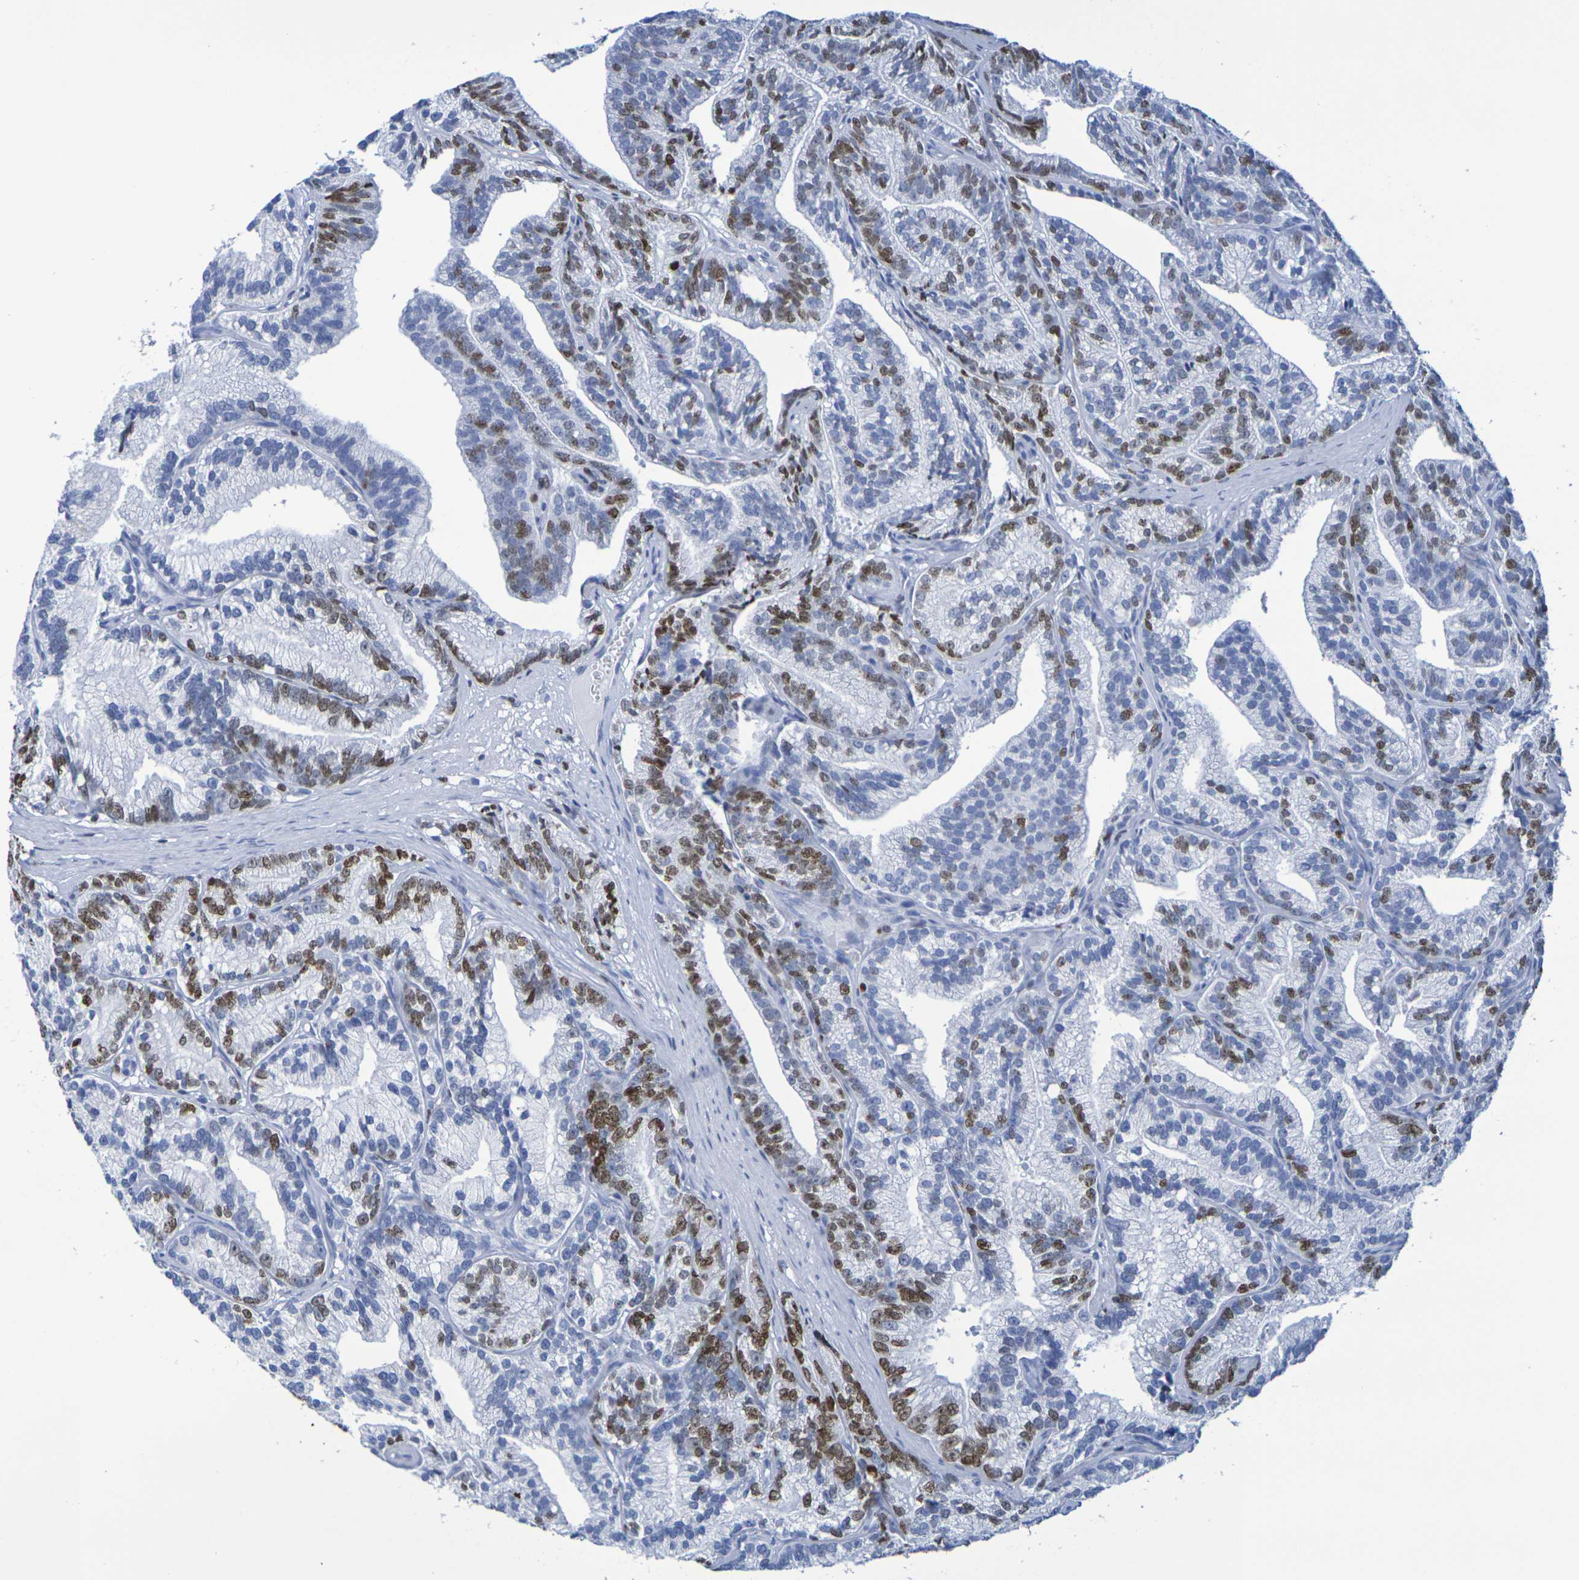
{"staining": {"intensity": "moderate", "quantity": "25%-75%", "location": "nuclear"}, "tissue": "prostate cancer", "cell_type": "Tumor cells", "image_type": "cancer", "snomed": [{"axis": "morphology", "description": "Adenocarcinoma, Low grade"}, {"axis": "topography", "description": "Prostate"}], "caption": "Tumor cells display moderate nuclear positivity in about 25%-75% of cells in prostate cancer (low-grade adenocarcinoma).", "gene": "H1-5", "patient": {"sex": "male", "age": 89}}